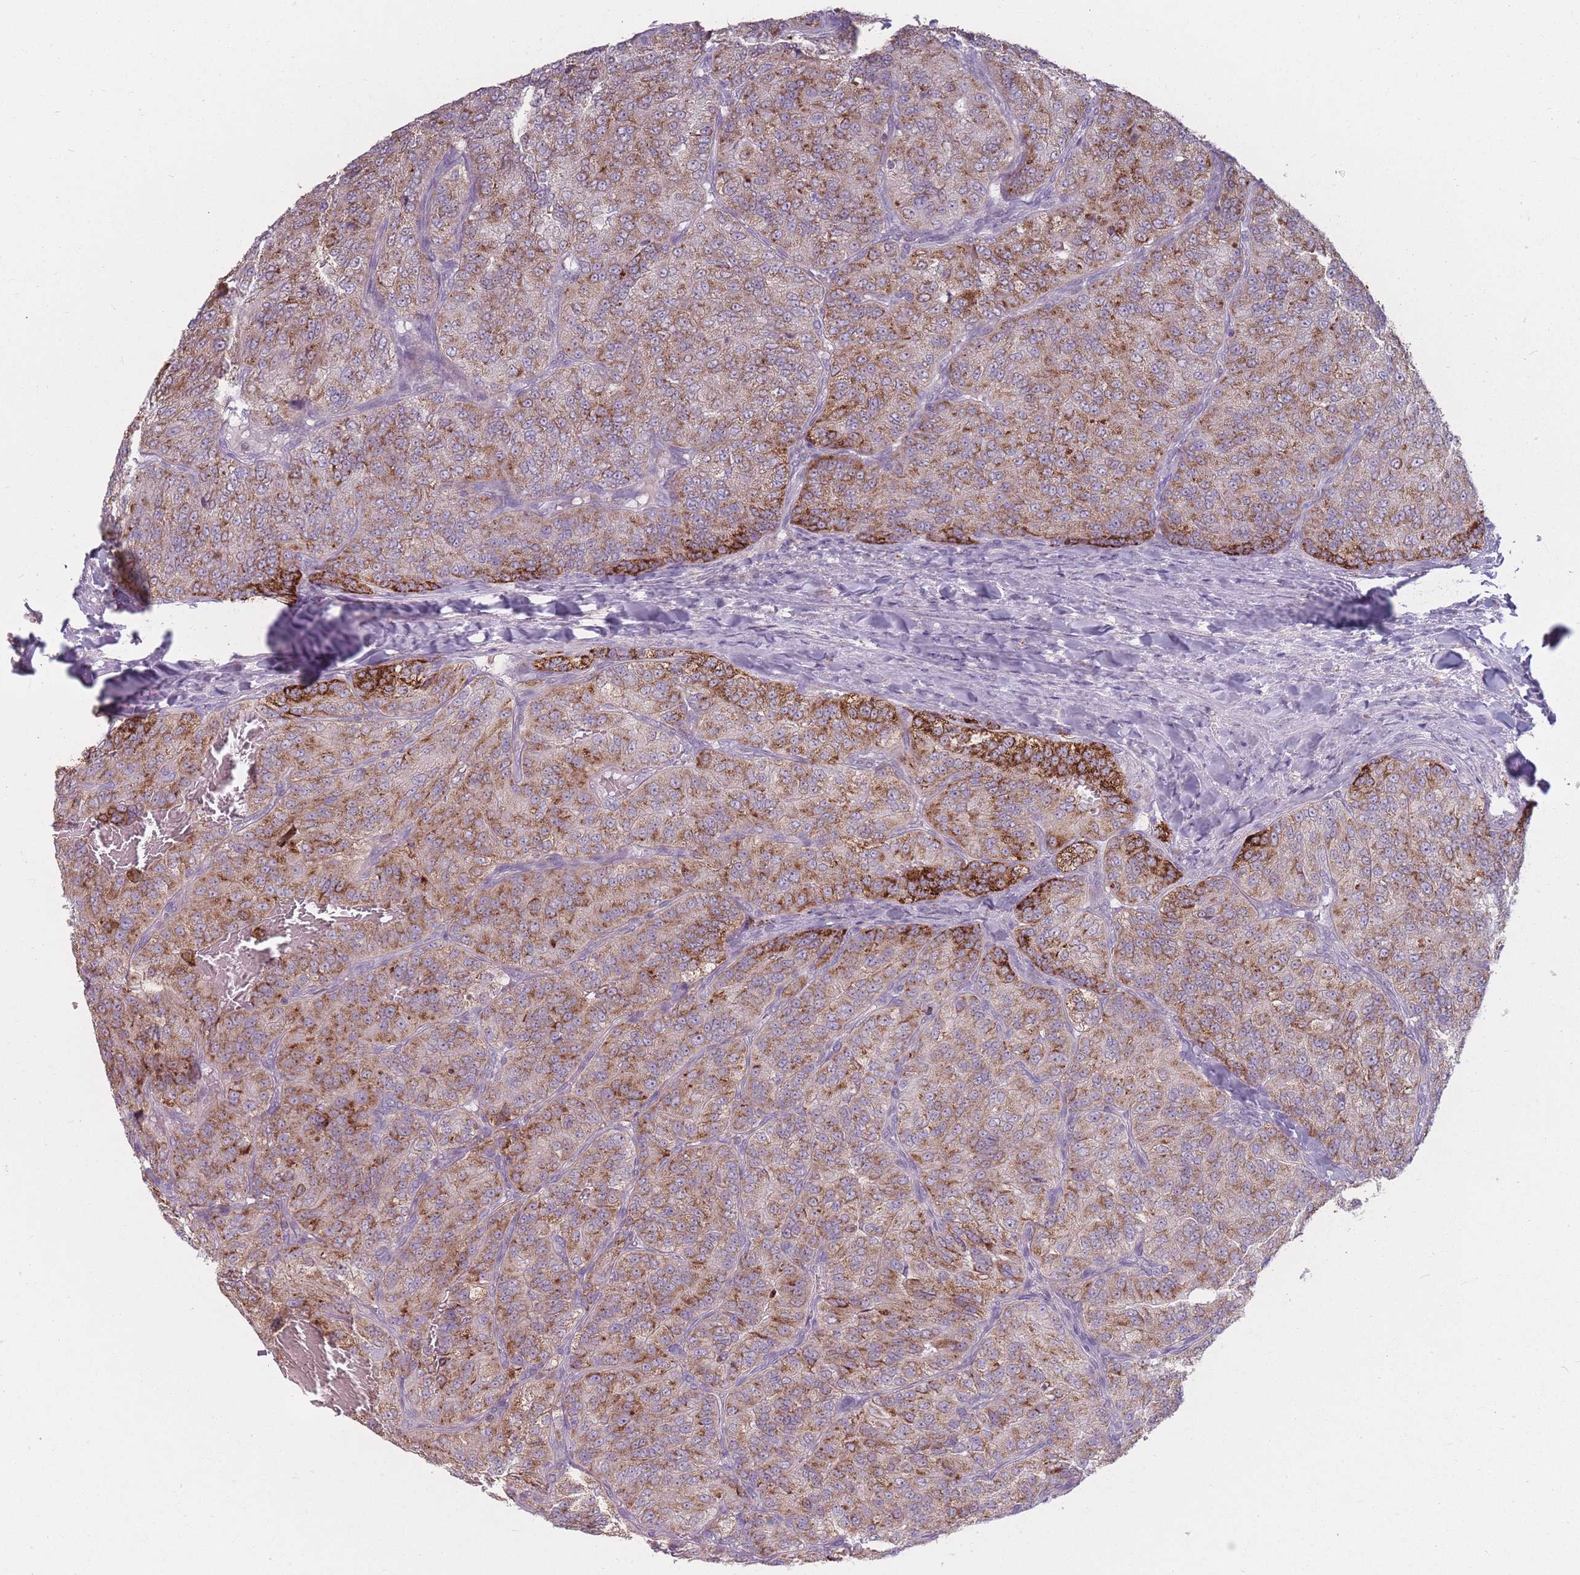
{"staining": {"intensity": "strong", "quantity": "25%-75%", "location": "cytoplasmic/membranous"}, "tissue": "renal cancer", "cell_type": "Tumor cells", "image_type": "cancer", "snomed": [{"axis": "morphology", "description": "Adenocarcinoma, NOS"}, {"axis": "topography", "description": "Kidney"}], "caption": "Protein expression analysis of adenocarcinoma (renal) displays strong cytoplasmic/membranous positivity in approximately 25%-75% of tumor cells.", "gene": "PEX11B", "patient": {"sex": "female", "age": 63}}